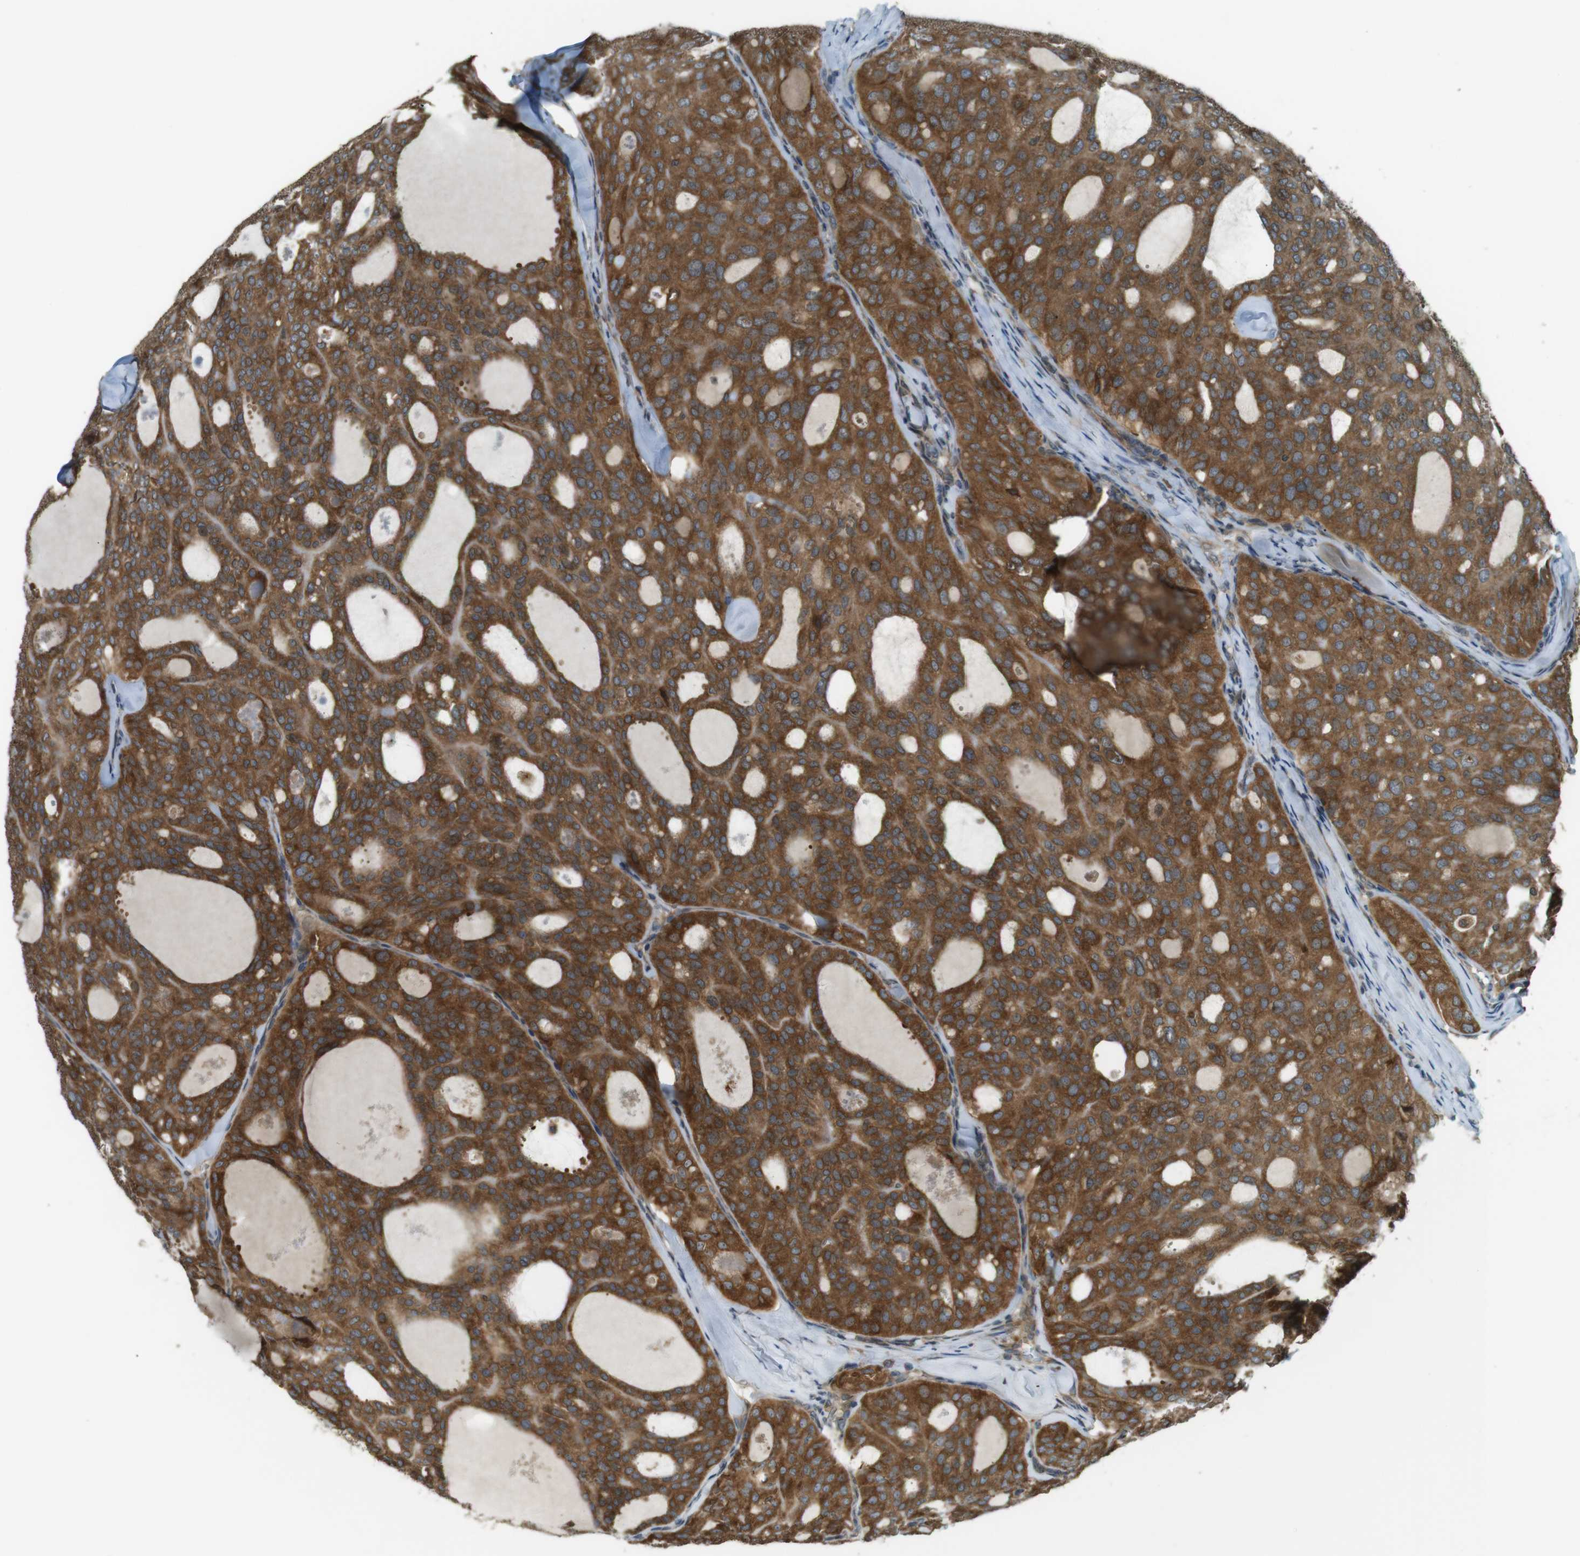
{"staining": {"intensity": "strong", "quantity": ">75%", "location": "cytoplasmic/membranous"}, "tissue": "thyroid cancer", "cell_type": "Tumor cells", "image_type": "cancer", "snomed": [{"axis": "morphology", "description": "Follicular adenoma carcinoma, NOS"}, {"axis": "topography", "description": "Thyroid gland"}], "caption": "The immunohistochemical stain shows strong cytoplasmic/membranous positivity in tumor cells of thyroid cancer tissue. The staining was performed using DAB (3,3'-diaminobenzidine) to visualize the protein expression in brown, while the nuclei were stained in blue with hematoxylin (Magnification: 20x).", "gene": "TMED4", "patient": {"sex": "male", "age": 75}}